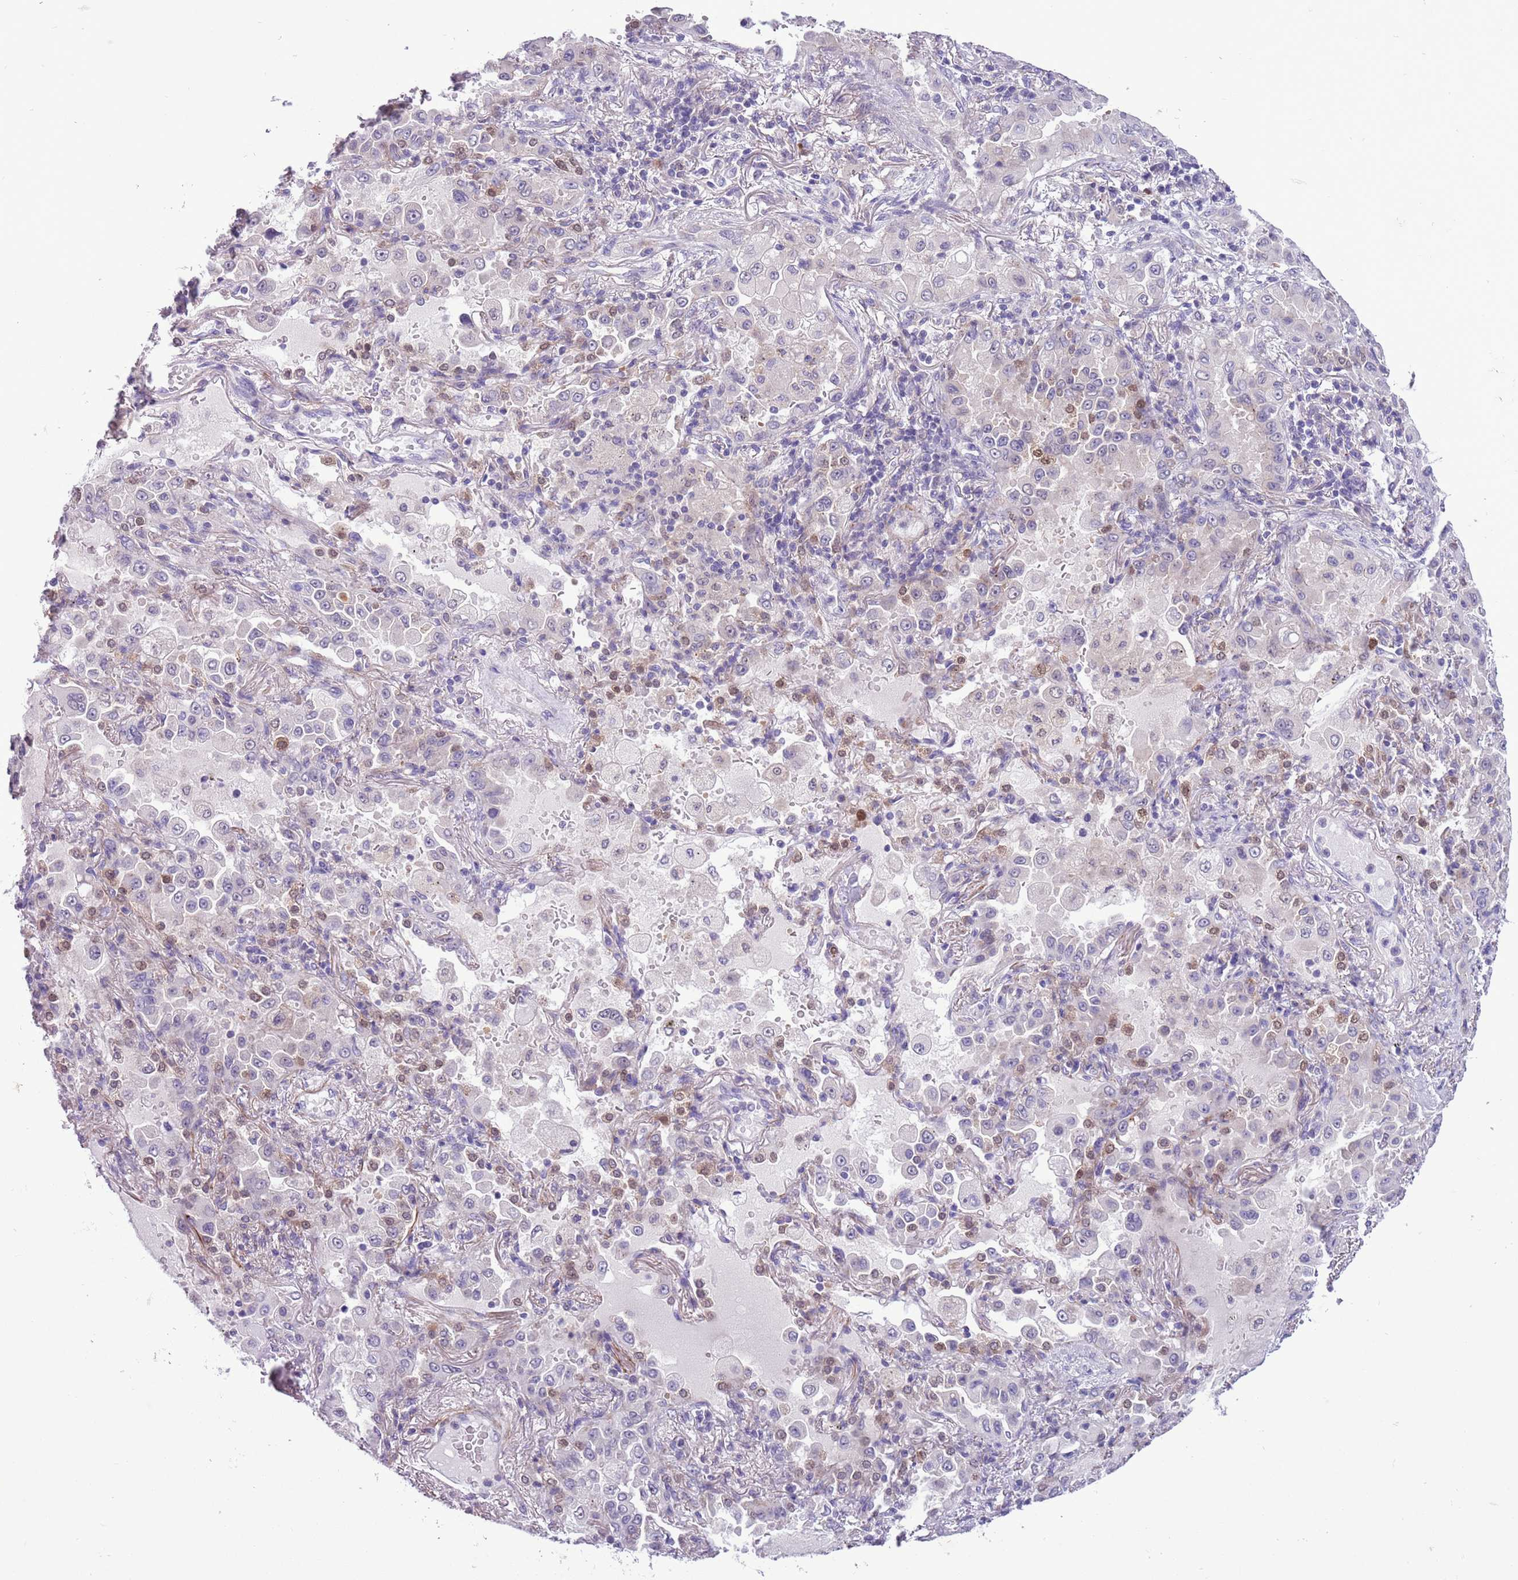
{"staining": {"intensity": "negative", "quantity": "none", "location": "none"}, "tissue": "lung cancer", "cell_type": "Tumor cells", "image_type": "cancer", "snomed": [{"axis": "morphology", "description": "Squamous cell carcinoma, NOS"}, {"axis": "topography", "description": "Lung"}], "caption": "Human lung cancer stained for a protein using immunohistochemistry demonstrates no positivity in tumor cells.", "gene": "PFKFB2", "patient": {"sex": "male", "age": 74}}